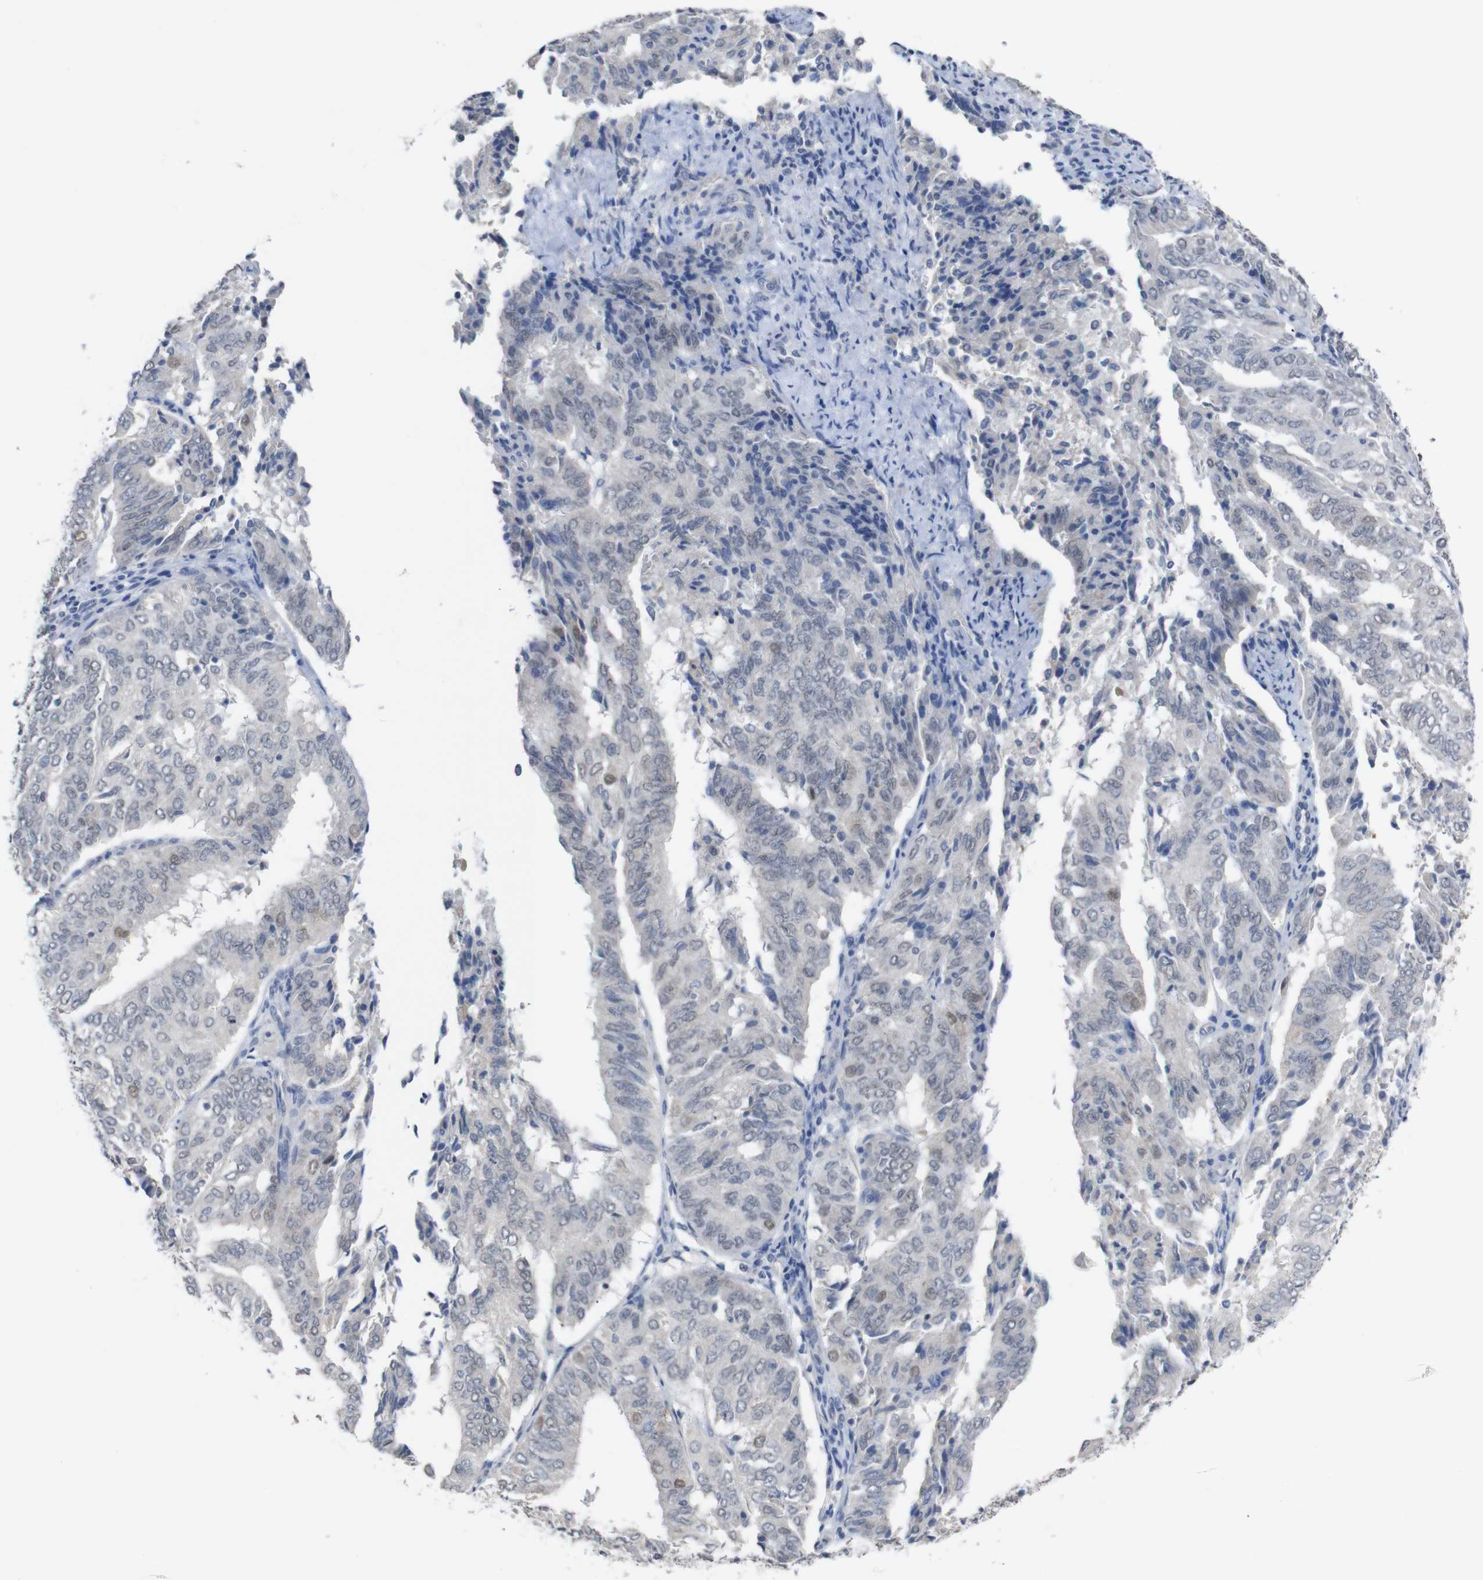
{"staining": {"intensity": "moderate", "quantity": "<25%", "location": "nuclear"}, "tissue": "endometrial cancer", "cell_type": "Tumor cells", "image_type": "cancer", "snomed": [{"axis": "morphology", "description": "Adenocarcinoma, NOS"}, {"axis": "topography", "description": "Uterus"}], "caption": "Immunohistochemical staining of endometrial cancer (adenocarcinoma) reveals low levels of moderate nuclear protein staining in approximately <25% of tumor cells. (DAB (3,3'-diaminobenzidine) = brown stain, brightfield microscopy at high magnification).", "gene": "HNF1A", "patient": {"sex": "female", "age": 60}}